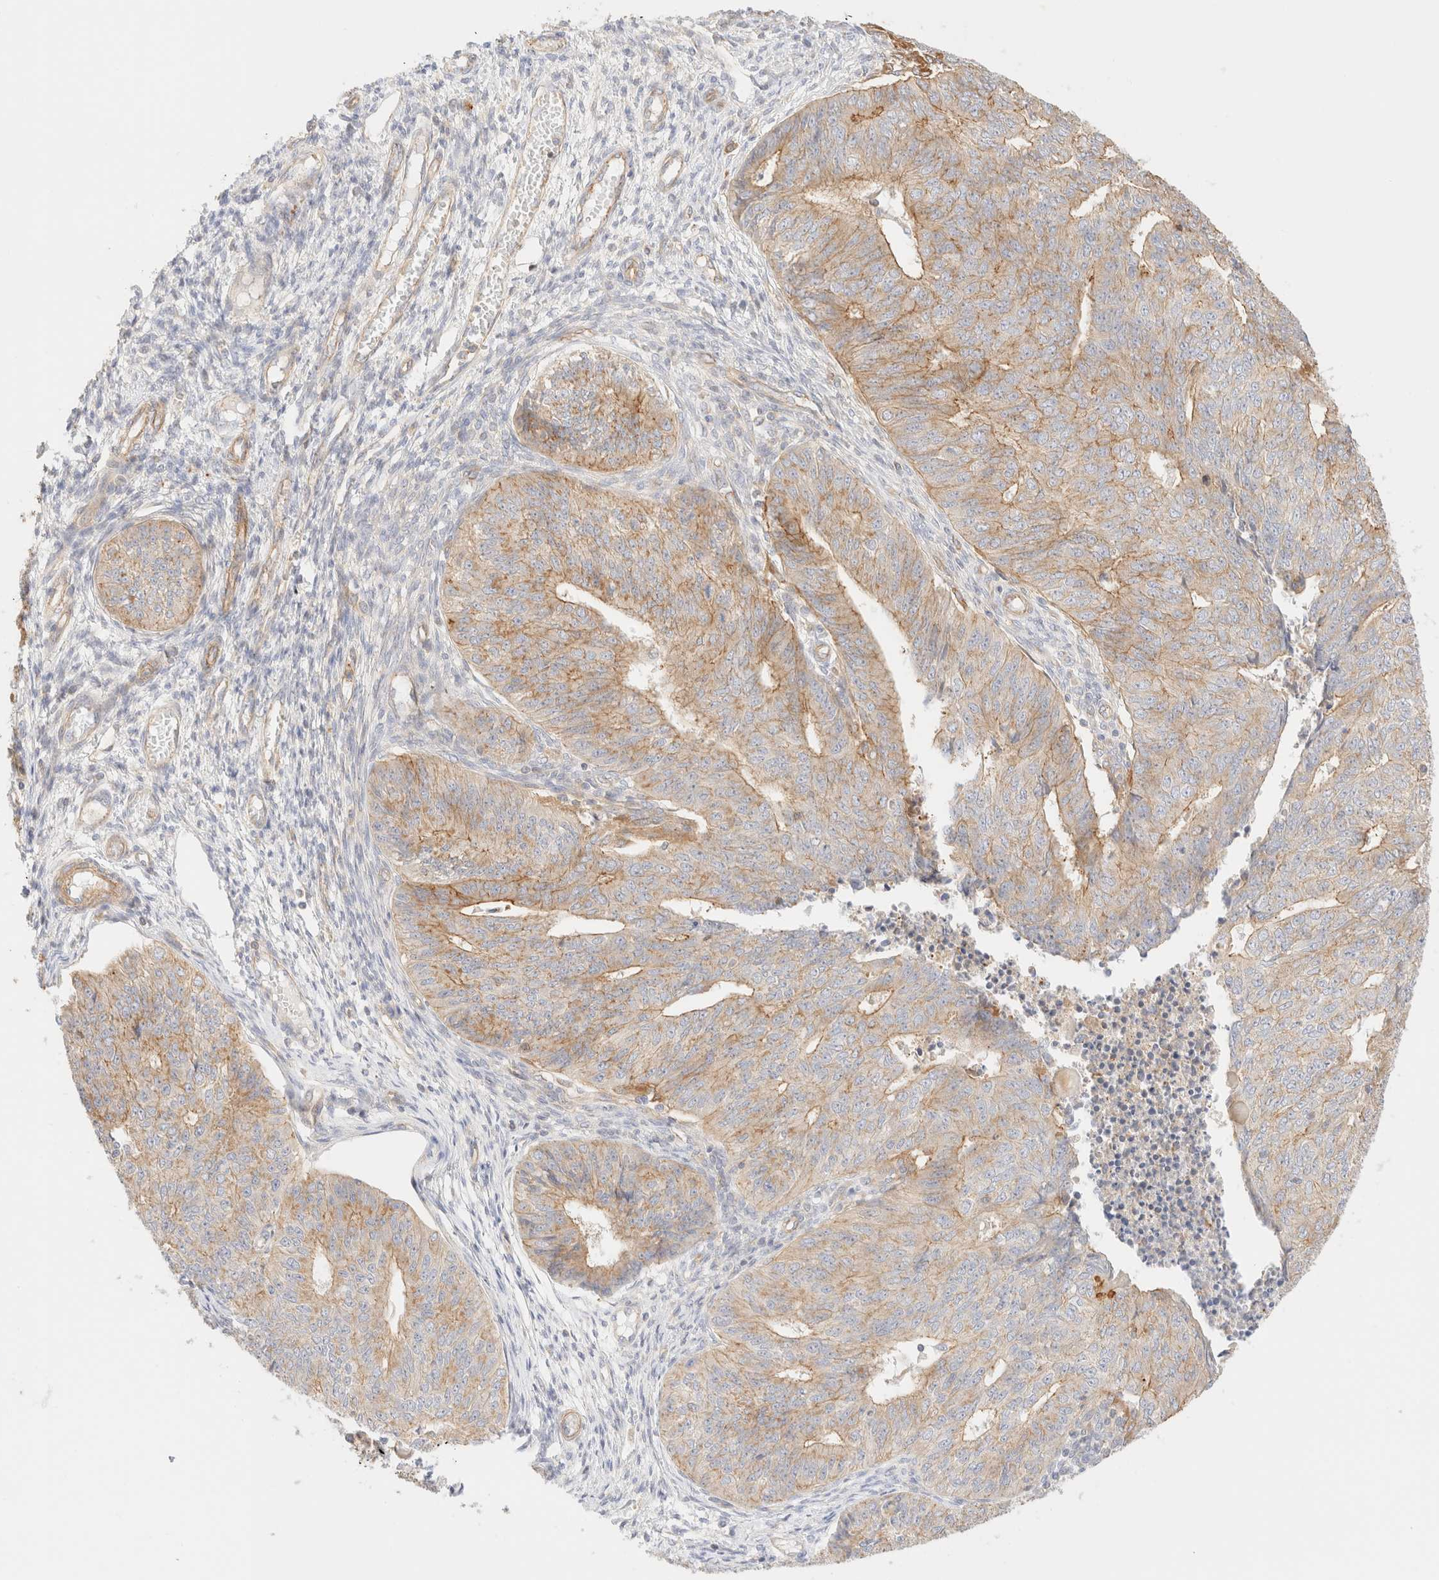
{"staining": {"intensity": "weak", "quantity": "25%-75%", "location": "cytoplasmic/membranous"}, "tissue": "endometrial cancer", "cell_type": "Tumor cells", "image_type": "cancer", "snomed": [{"axis": "morphology", "description": "Adenocarcinoma, NOS"}, {"axis": "topography", "description": "Endometrium"}], "caption": "Protein analysis of endometrial cancer tissue exhibits weak cytoplasmic/membranous positivity in approximately 25%-75% of tumor cells.", "gene": "MYO10", "patient": {"sex": "female", "age": 32}}